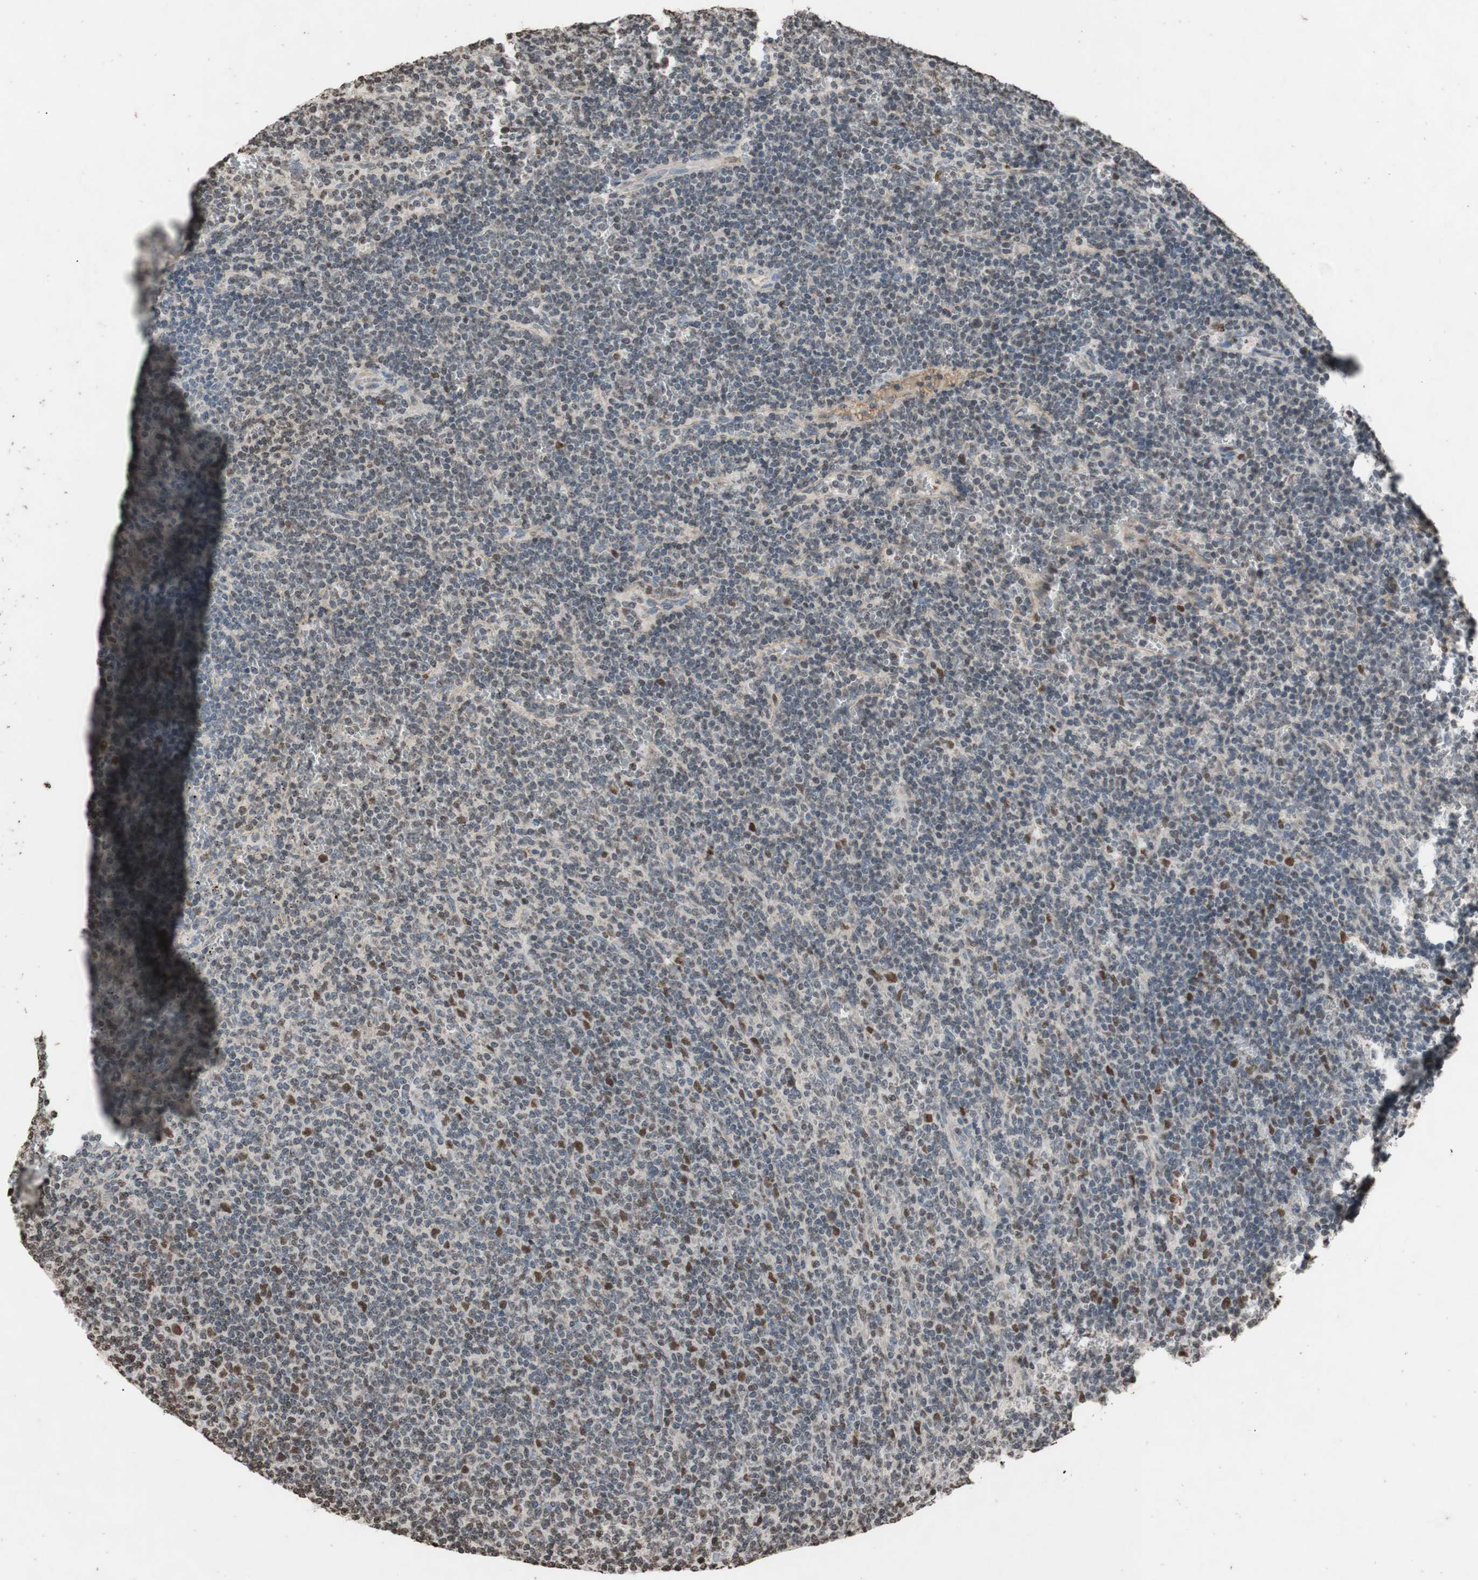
{"staining": {"intensity": "moderate", "quantity": "<25%", "location": "nuclear"}, "tissue": "lymphoma", "cell_type": "Tumor cells", "image_type": "cancer", "snomed": [{"axis": "morphology", "description": "Malignant lymphoma, non-Hodgkin's type, Low grade"}, {"axis": "topography", "description": "Spleen"}], "caption": "Protein expression analysis of lymphoma demonstrates moderate nuclear expression in approximately <25% of tumor cells. (IHC, brightfield microscopy, high magnification).", "gene": "MCM6", "patient": {"sex": "female", "age": 50}}